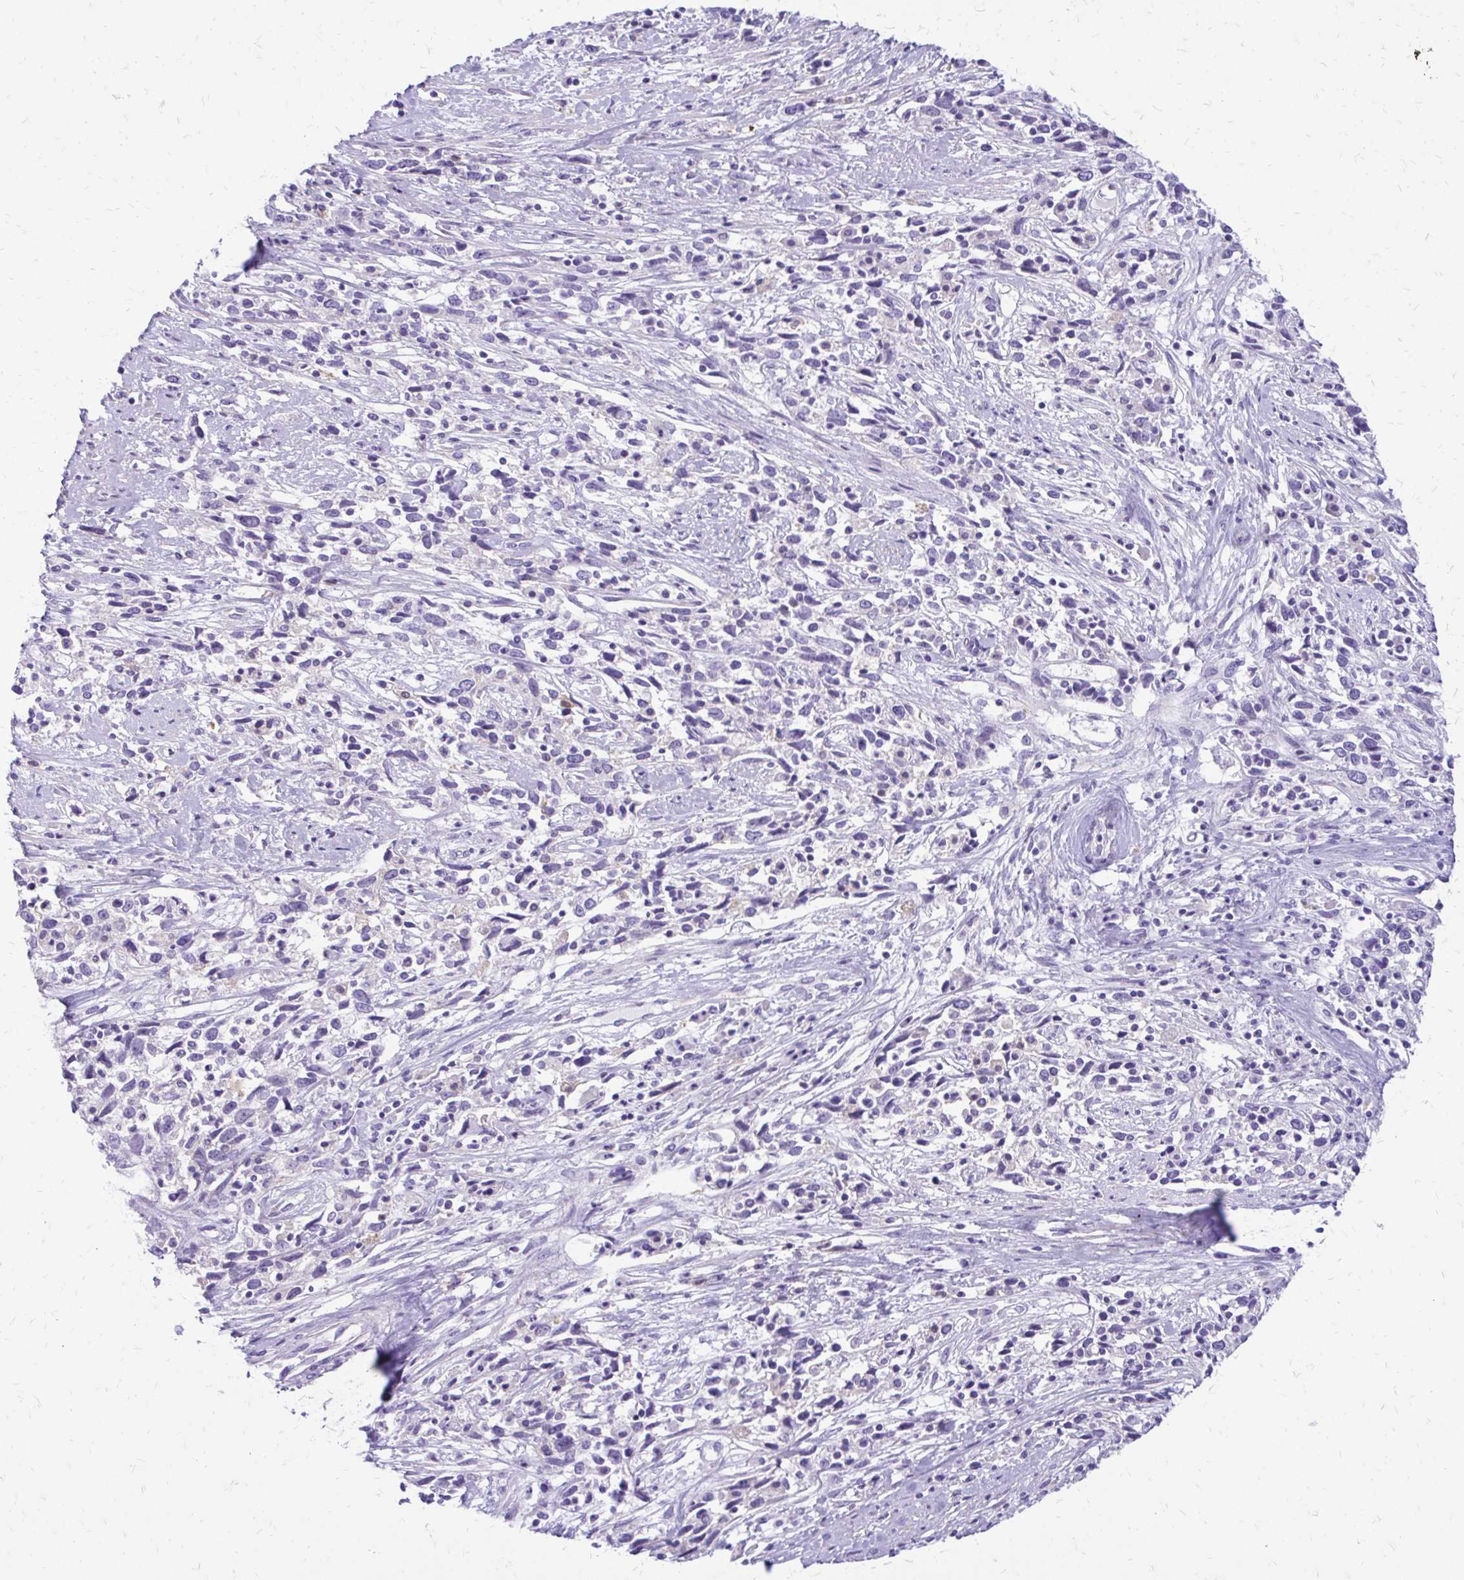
{"staining": {"intensity": "negative", "quantity": "none", "location": "none"}, "tissue": "cervical cancer", "cell_type": "Tumor cells", "image_type": "cancer", "snomed": [{"axis": "morphology", "description": "Adenocarcinoma, NOS"}, {"axis": "topography", "description": "Cervix"}], "caption": "Tumor cells are negative for protein expression in human cervical cancer (adenocarcinoma).", "gene": "SIGLEC11", "patient": {"sex": "female", "age": 40}}